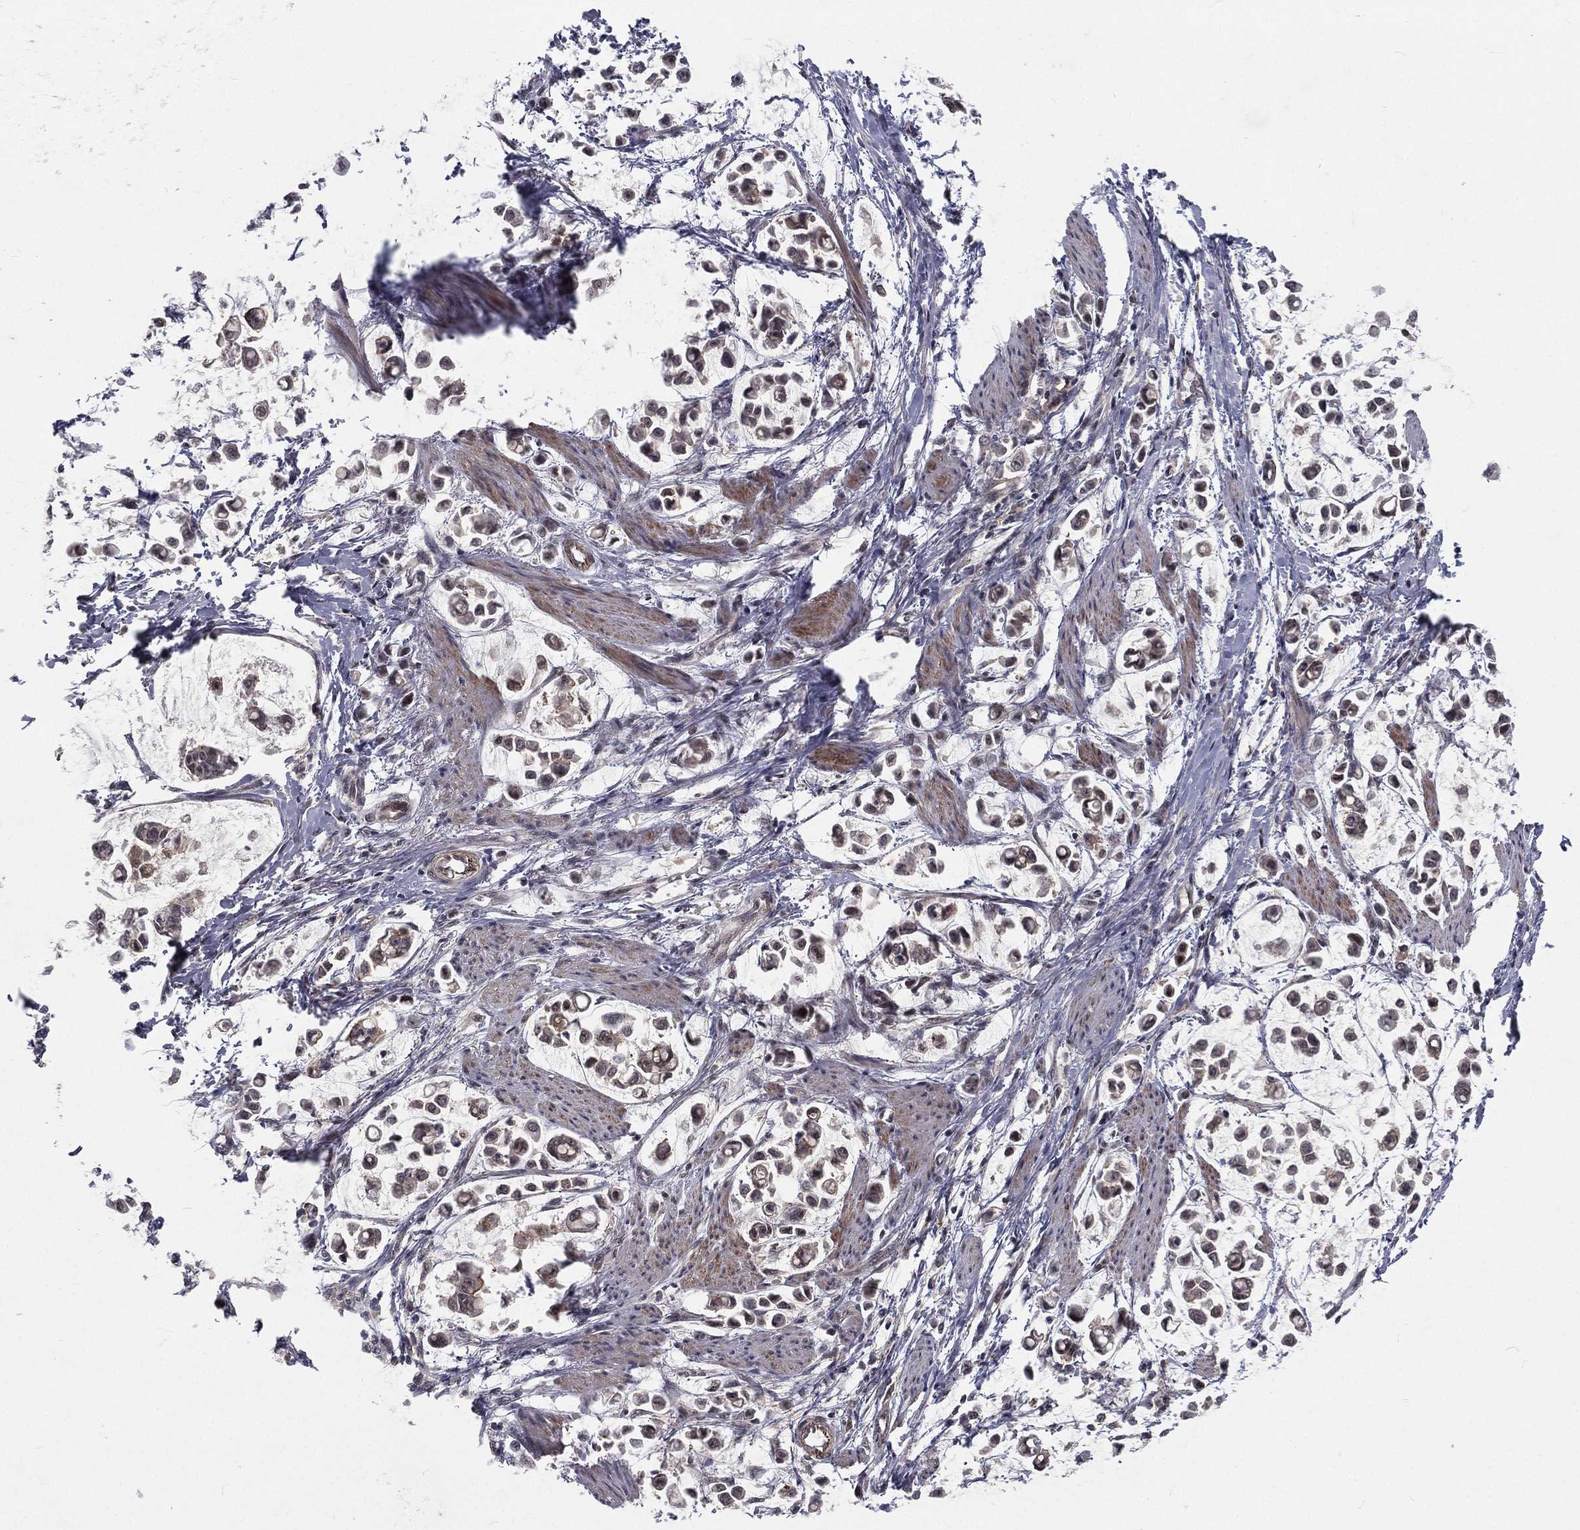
{"staining": {"intensity": "moderate", "quantity": "<25%", "location": "nuclear"}, "tissue": "stomach cancer", "cell_type": "Tumor cells", "image_type": "cancer", "snomed": [{"axis": "morphology", "description": "Adenocarcinoma, NOS"}, {"axis": "topography", "description": "Stomach"}], "caption": "This is a photomicrograph of immunohistochemistry staining of stomach cancer (adenocarcinoma), which shows moderate staining in the nuclear of tumor cells.", "gene": "MORC2", "patient": {"sex": "male", "age": 82}}